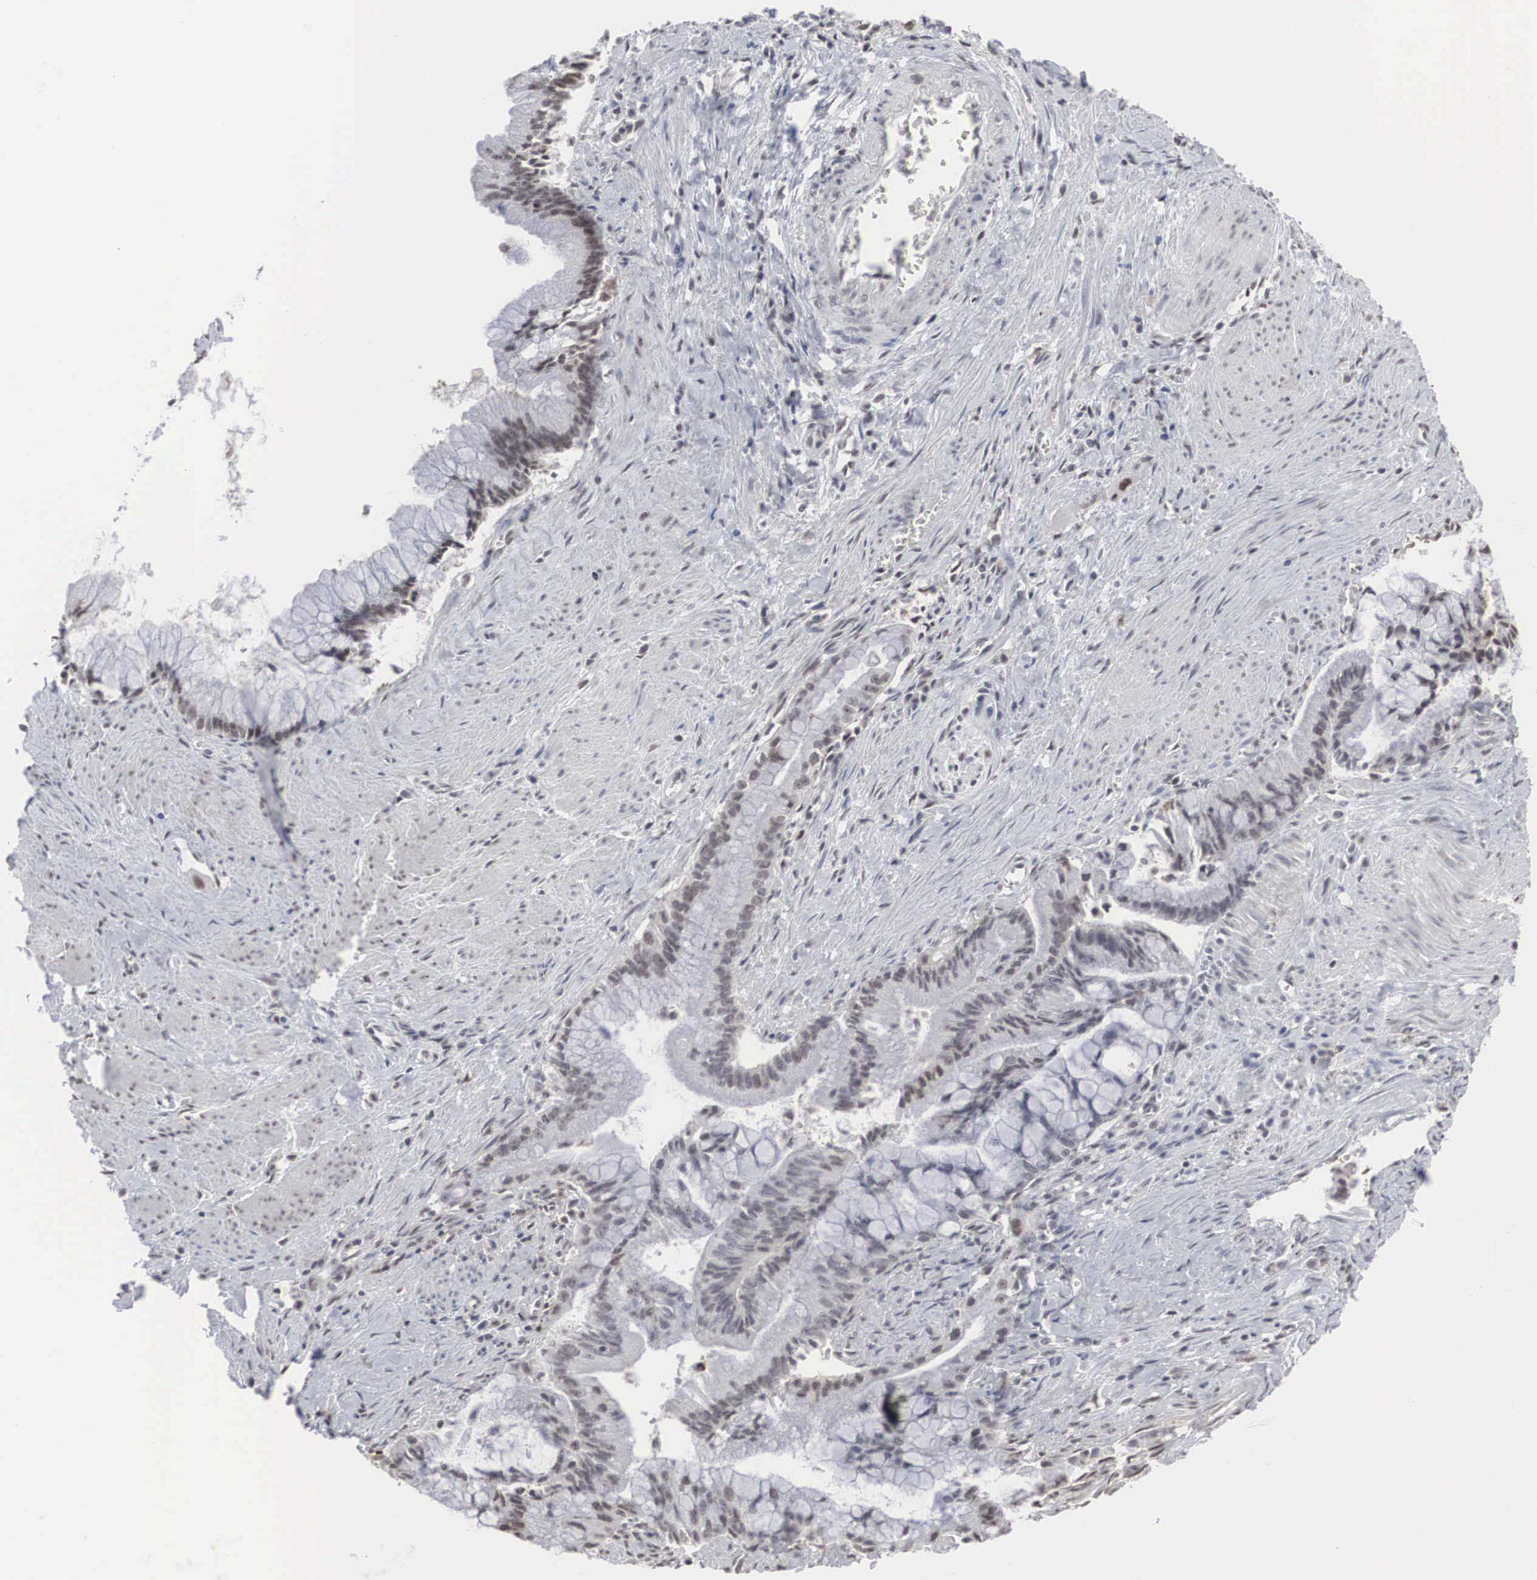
{"staining": {"intensity": "weak", "quantity": "25%-75%", "location": "nuclear"}, "tissue": "pancreatic cancer", "cell_type": "Tumor cells", "image_type": "cancer", "snomed": [{"axis": "morphology", "description": "Adenocarcinoma, NOS"}, {"axis": "topography", "description": "Pancreas"}], "caption": "Pancreatic cancer stained with IHC exhibits weak nuclear positivity in about 25%-75% of tumor cells. The staining was performed using DAB to visualize the protein expression in brown, while the nuclei were stained in blue with hematoxylin (Magnification: 20x).", "gene": "AUTS2", "patient": {"sex": "male", "age": 59}}